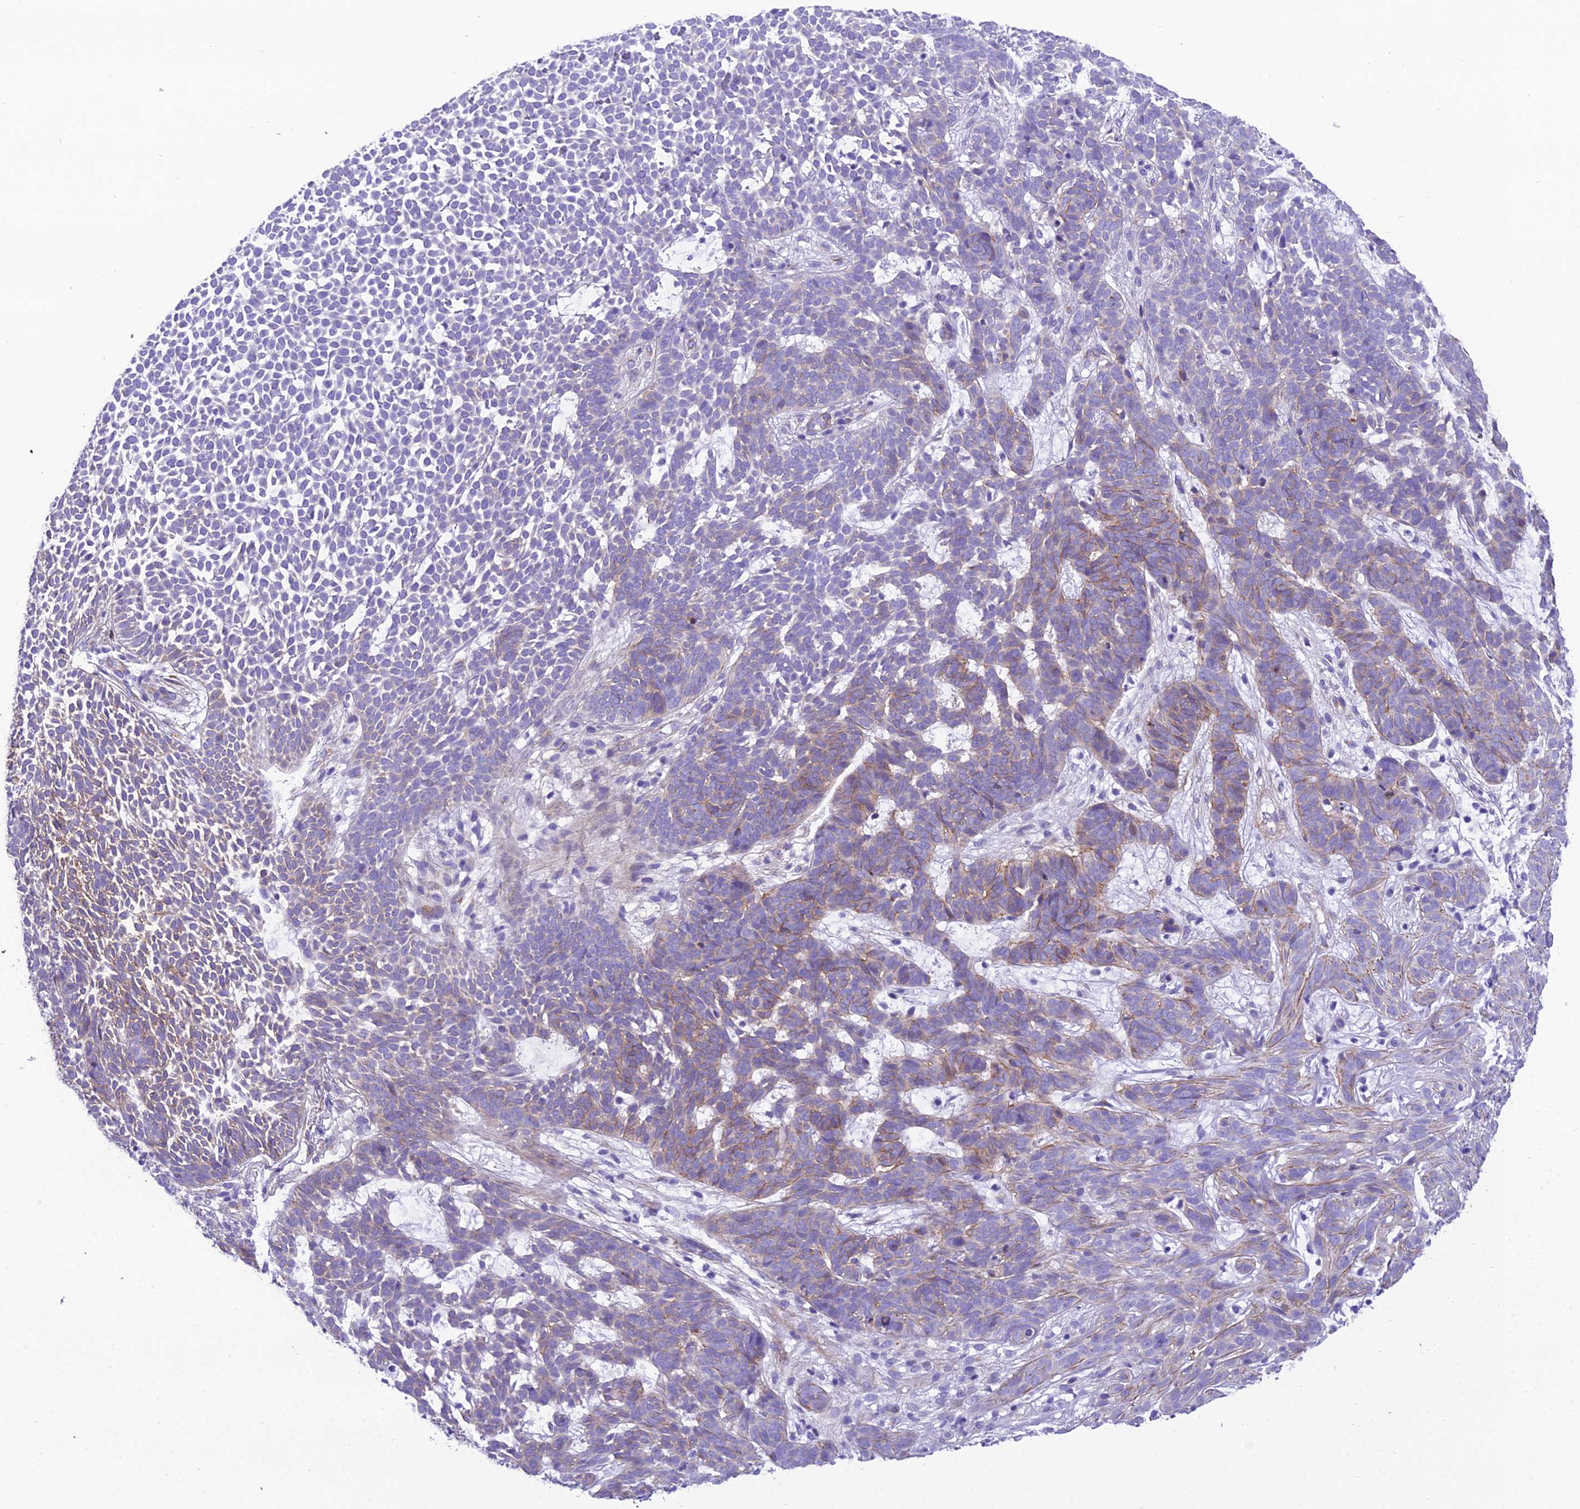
{"staining": {"intensity": "weak", "quantity": "<25%", "location": "cytoplasmic/membranous"}, "tissue": "skin cancer", "cell_type": "Tumor cells", "image_type": "cancer", "snomed": [{"axis": "morphology", "description": "Basal cell carcinoma"}, {"axis": "topography", "description": "Skin"}], "caption": "Skin basal cell carcinoma stained for a protein using immunohistochemistry (IHC) displays no expression tumor cells.", "gene": "GFRA1", "patient": {"sex": "female", "age": 78}}